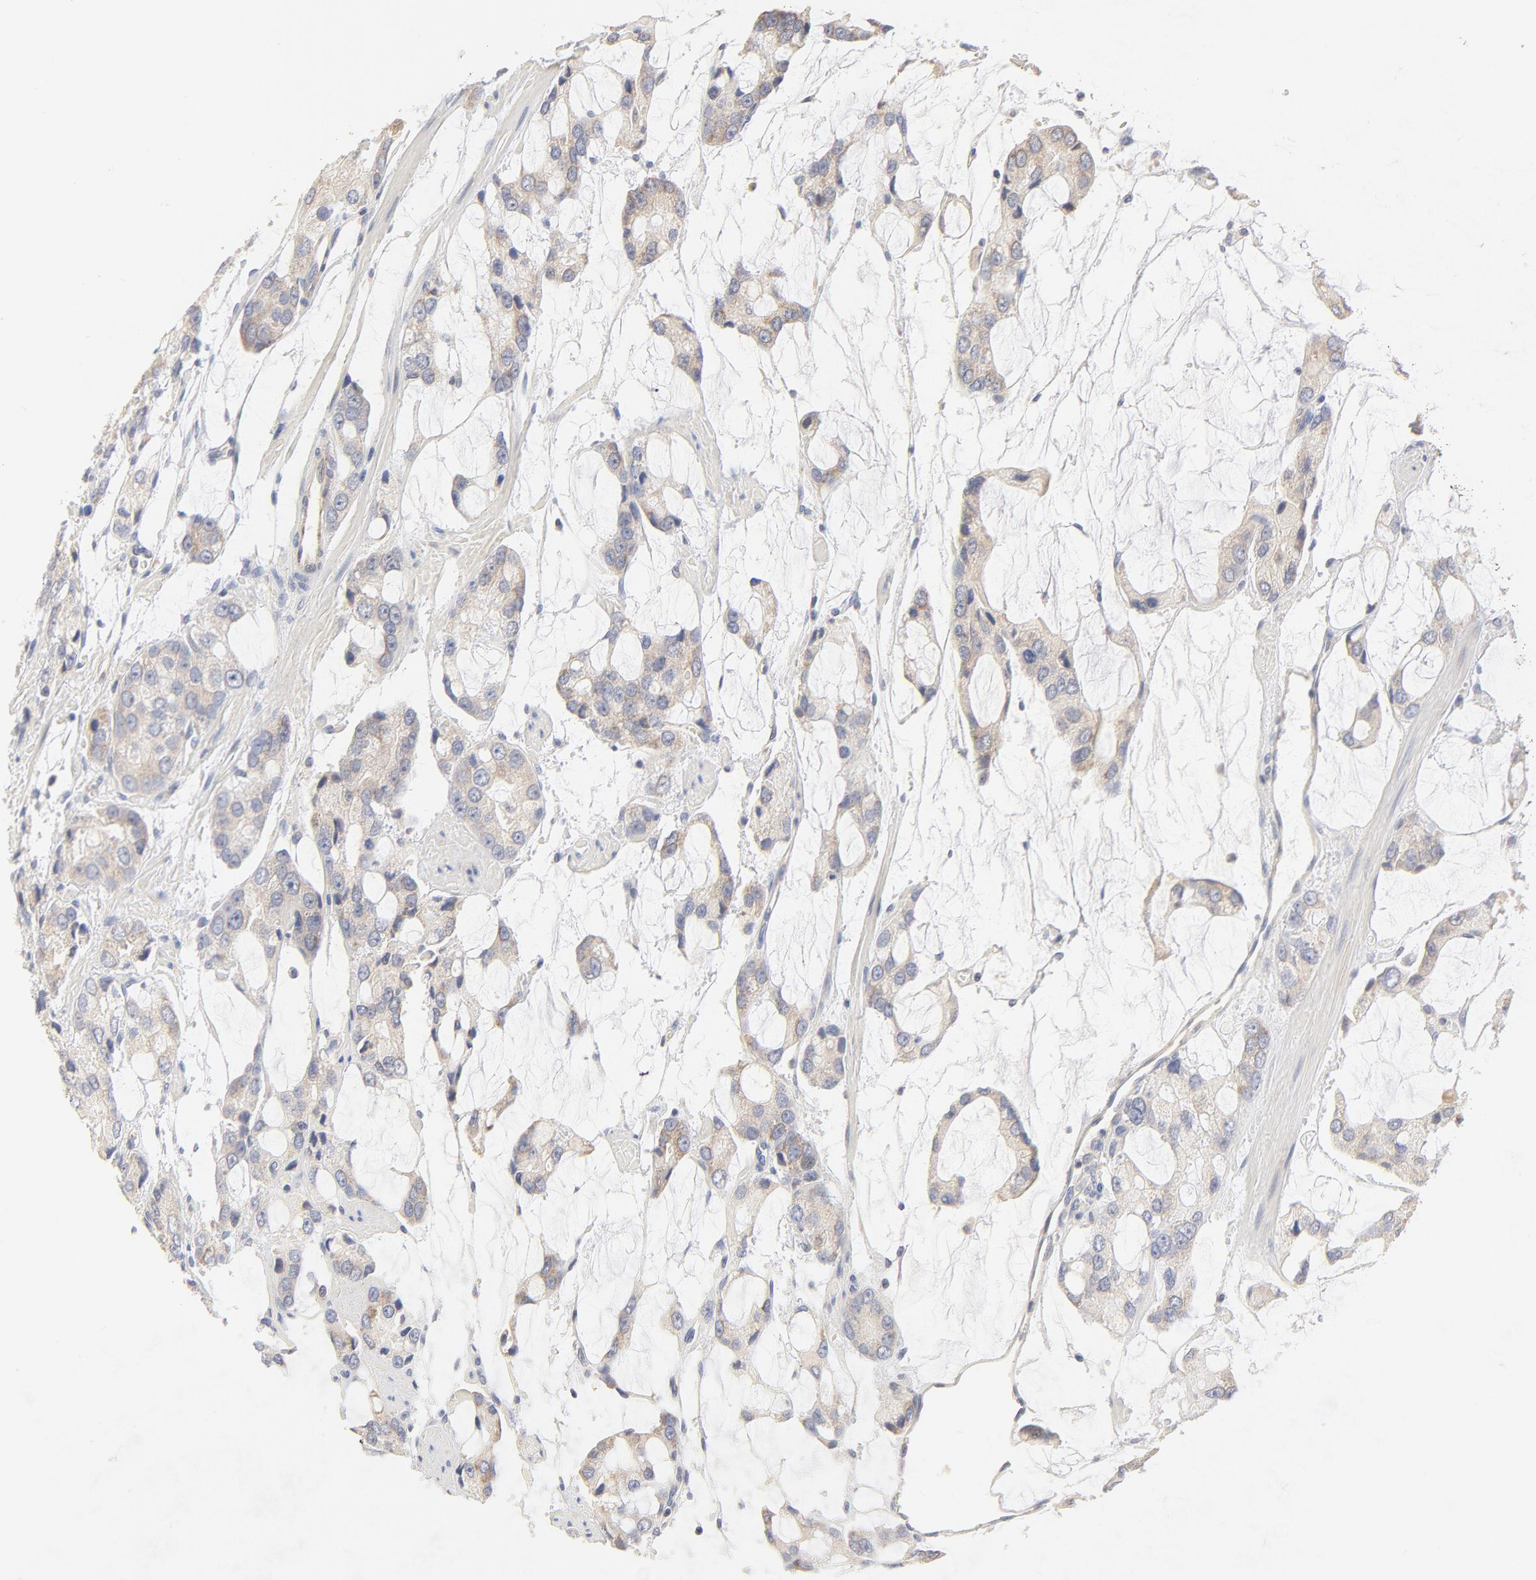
{"staining": {"intensity": "weak", "quantity": "<25%", "location": "cytoplasmic/membranous"}, "tissue": "prostate cancer", "cell_type": "Tumor cells", "image_type": "cancer", "snomed": [{"axis": "morphology", "description": "Adenocarcinoma, High grade"}, {"axis": "topography", "description": "Prostate"}], "caption": "IHC histopathology image of human prostate cancer (adenocarcinoma (high-grade)) stained for a protein (brown), which reveals no expression in tumor cells.", "gene": "MTERF2", "patient": {"sex": "male", "age": 67}}